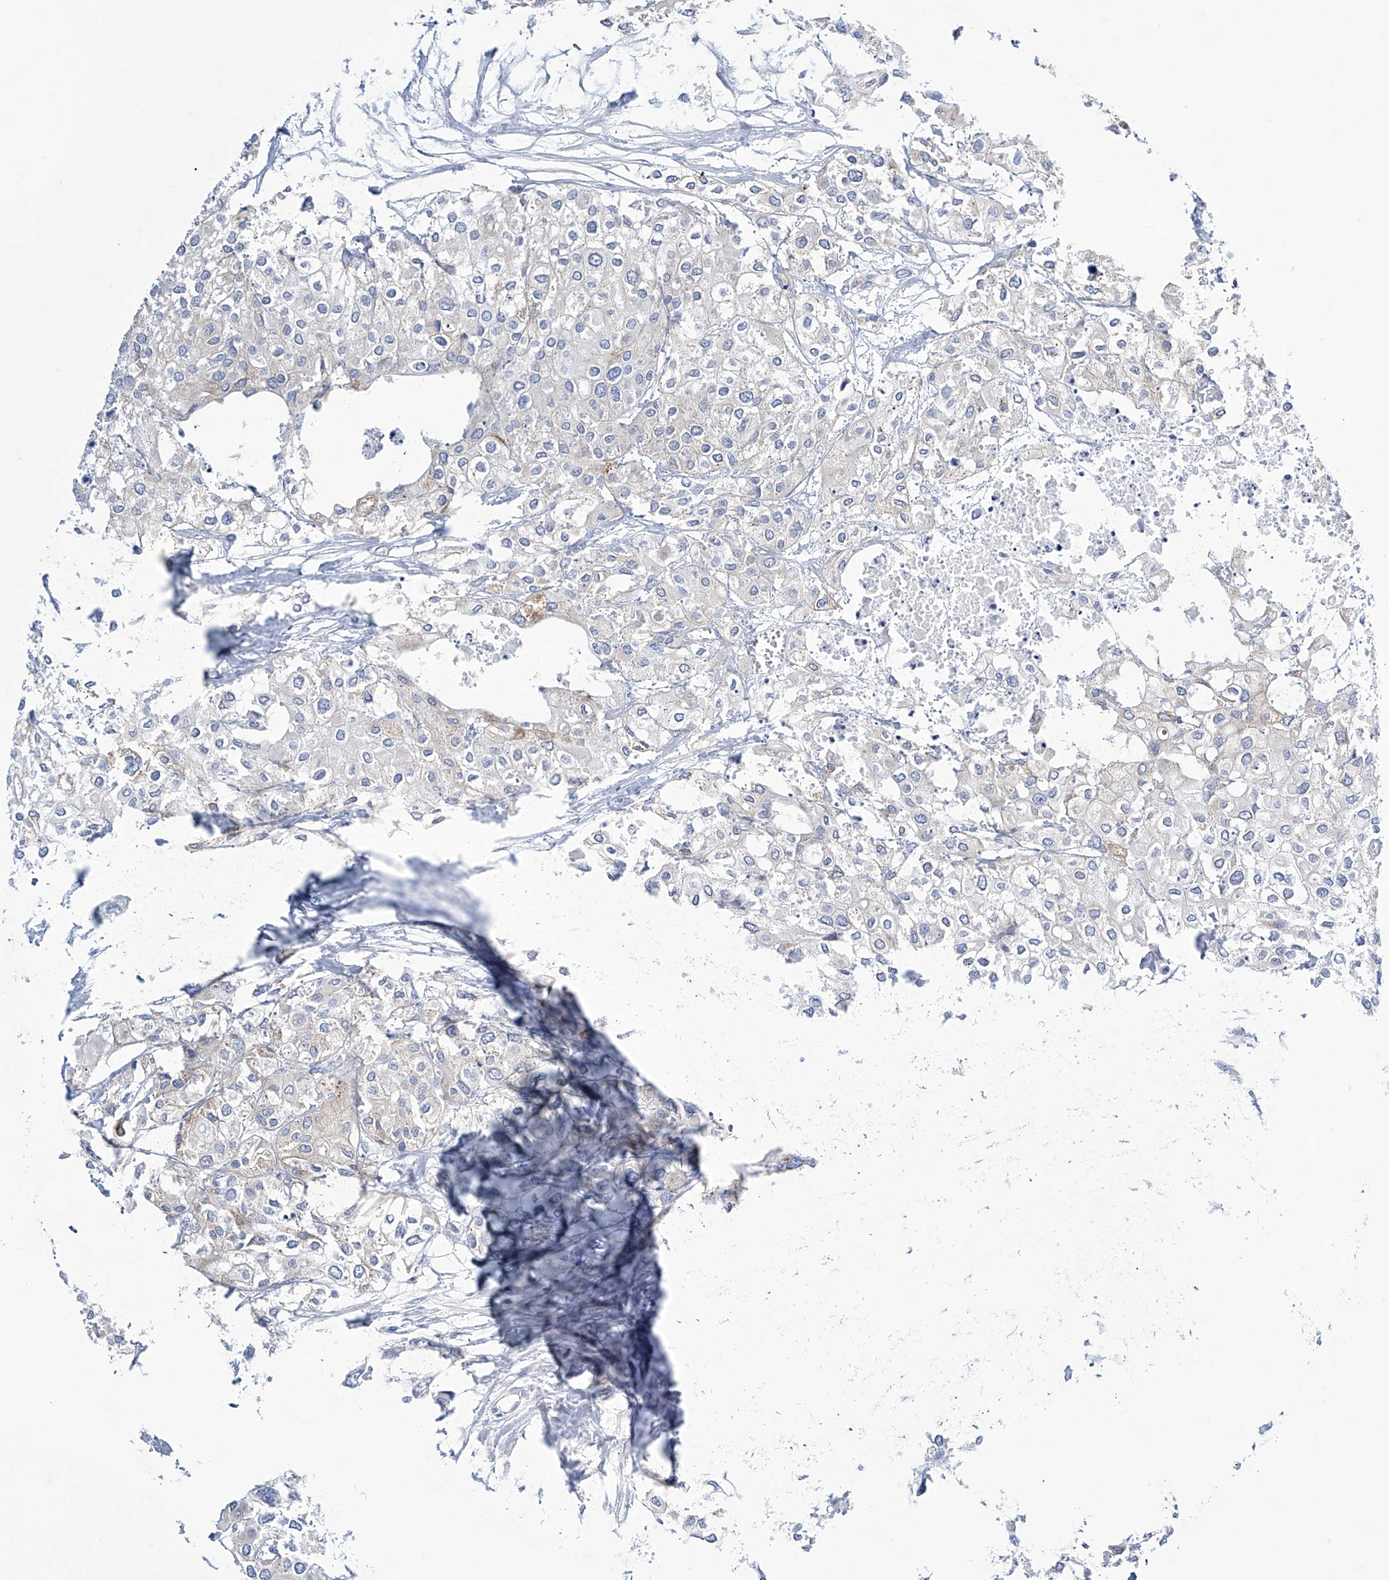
{"staining": {"intensity": "negative", "quantity": "none", "location": "none"}, "tissue": "urothelial cancer", "cell_type": "Tumor cells", "image_type": "cancer", "snomed": [{"axis": "morphology", "description": "Urothelial carcinoma, High grade"}, {"axis": "topography", "description": "Urinary bladder"}], "caption": "DAB (3,3'-diaminobenzidine) immunohistochemical staining of human urothelial cancer reveals no significant expression in tumor cells. Nuclei are stained in blue.", "gene": "TRIM60", "patient": {"sex": "male", "age": 64}}